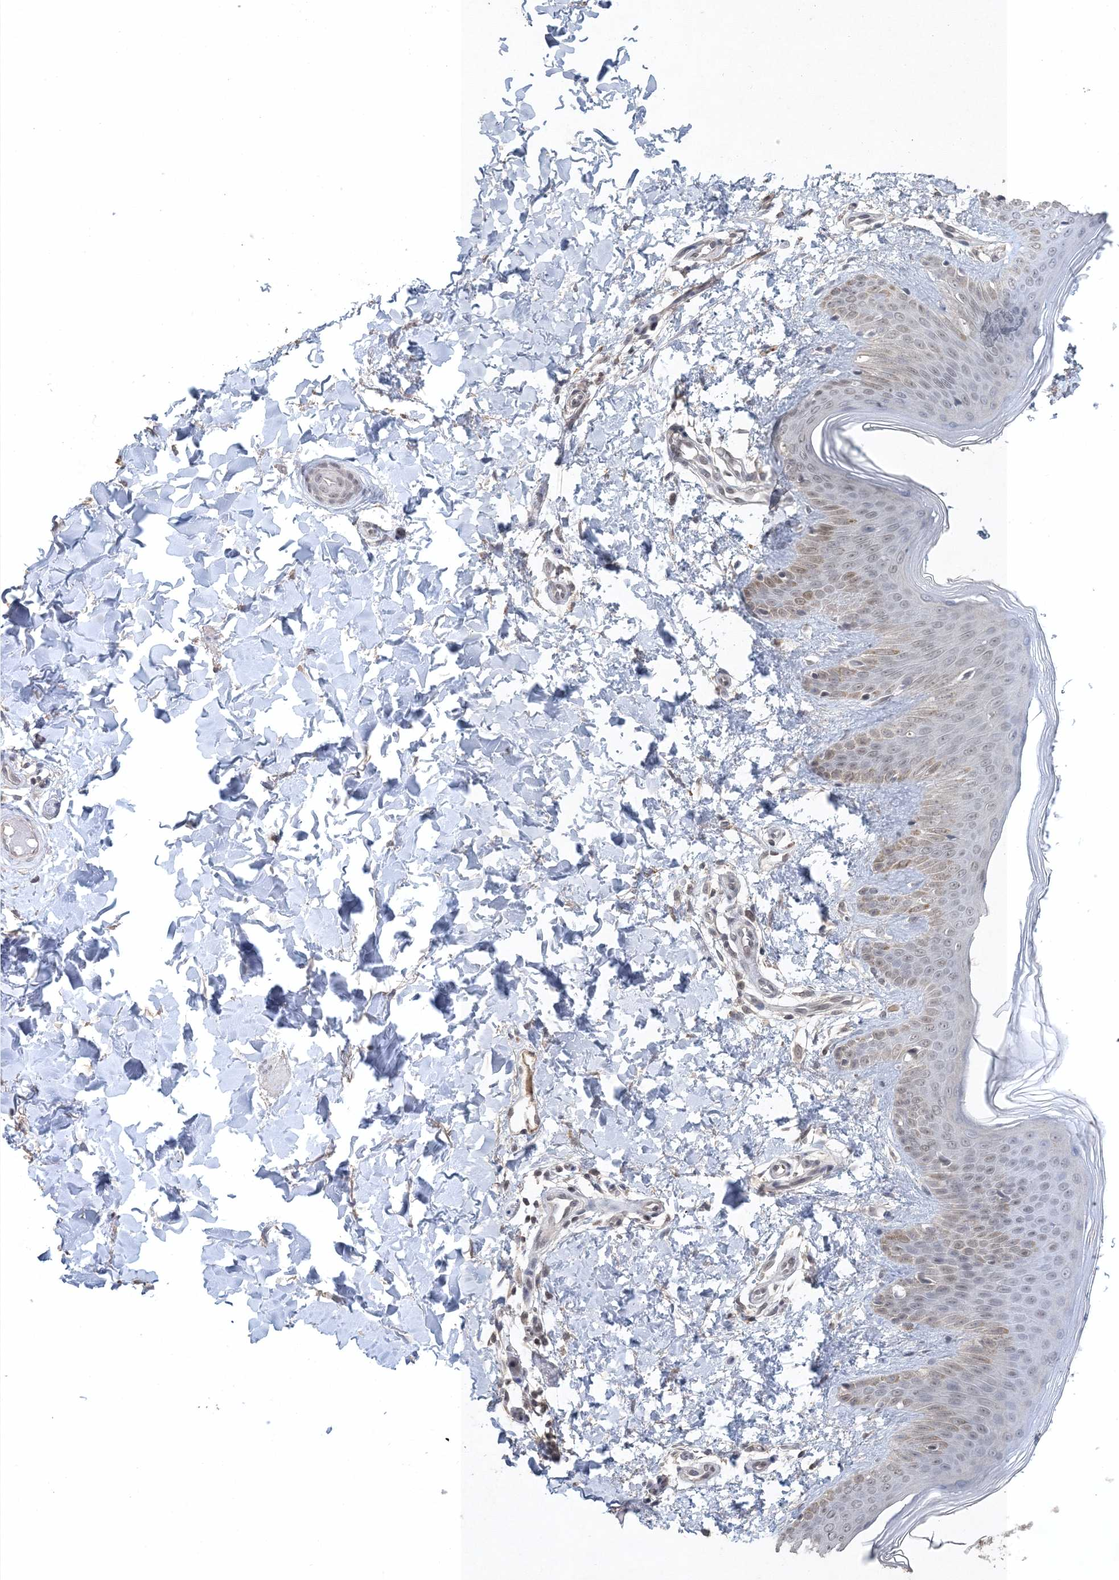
{"staining": {"intensity": "weak", "quantity": ">75%", "location": "cytoplasmic/membranous,nuclear"}, "tissue": "skin", "cell_type": "Fibroblasts", "image_type": "normal", "snomed": [{"axis": "morphology", "description": "Normal tissue, NOS"}, {"axis": "topography", "description": "Skin"}], "caption": "Immunohistochemical staining of unremarkable human skin displays low levels of weak cytoplasmic/membranous,nuclear staining in approximately >75% of fibroblasts. (brown staining indicates protein expression, while blue staining denotes nuclei).", "gene": "UIMC1", "patient": {"sex": "male", "age": 36}}